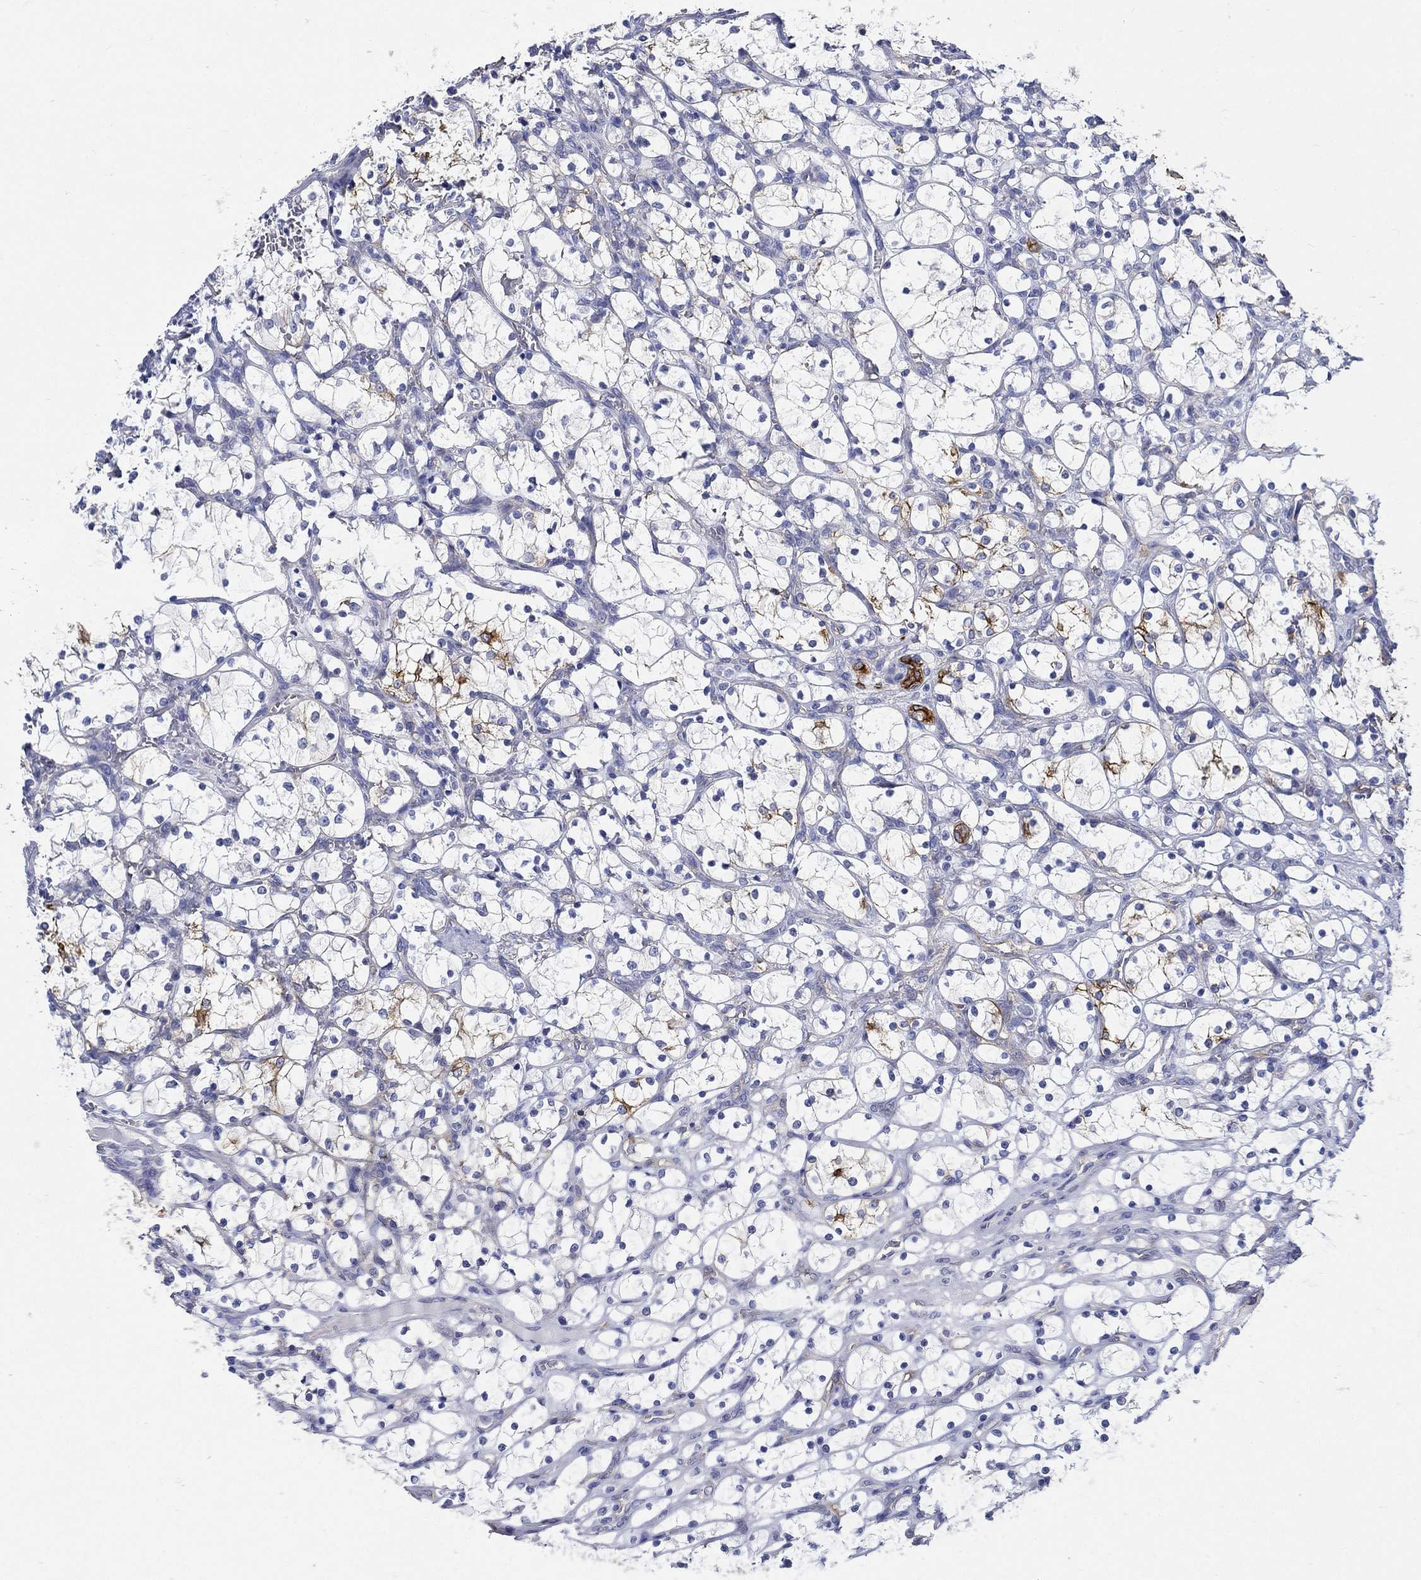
{"staining": {"intensity": "negative", "quantity": "none", "location": "none"}, "tissue": "renal cancer", "cell_type": "Tumor cells", "image_type": "cancer", "snomed": [{"axis": "morphology", "description": "Adenocarcinoma, NOS"}, {"axis": "topography", "description": "Kidney"}], "caption": "The immunohistochemistry (IHC) image has no significant positivity in tumor cells of renal cancer tissue.", "gene": "NEDD9", "patient": {"sex": "female", "age": 69}}